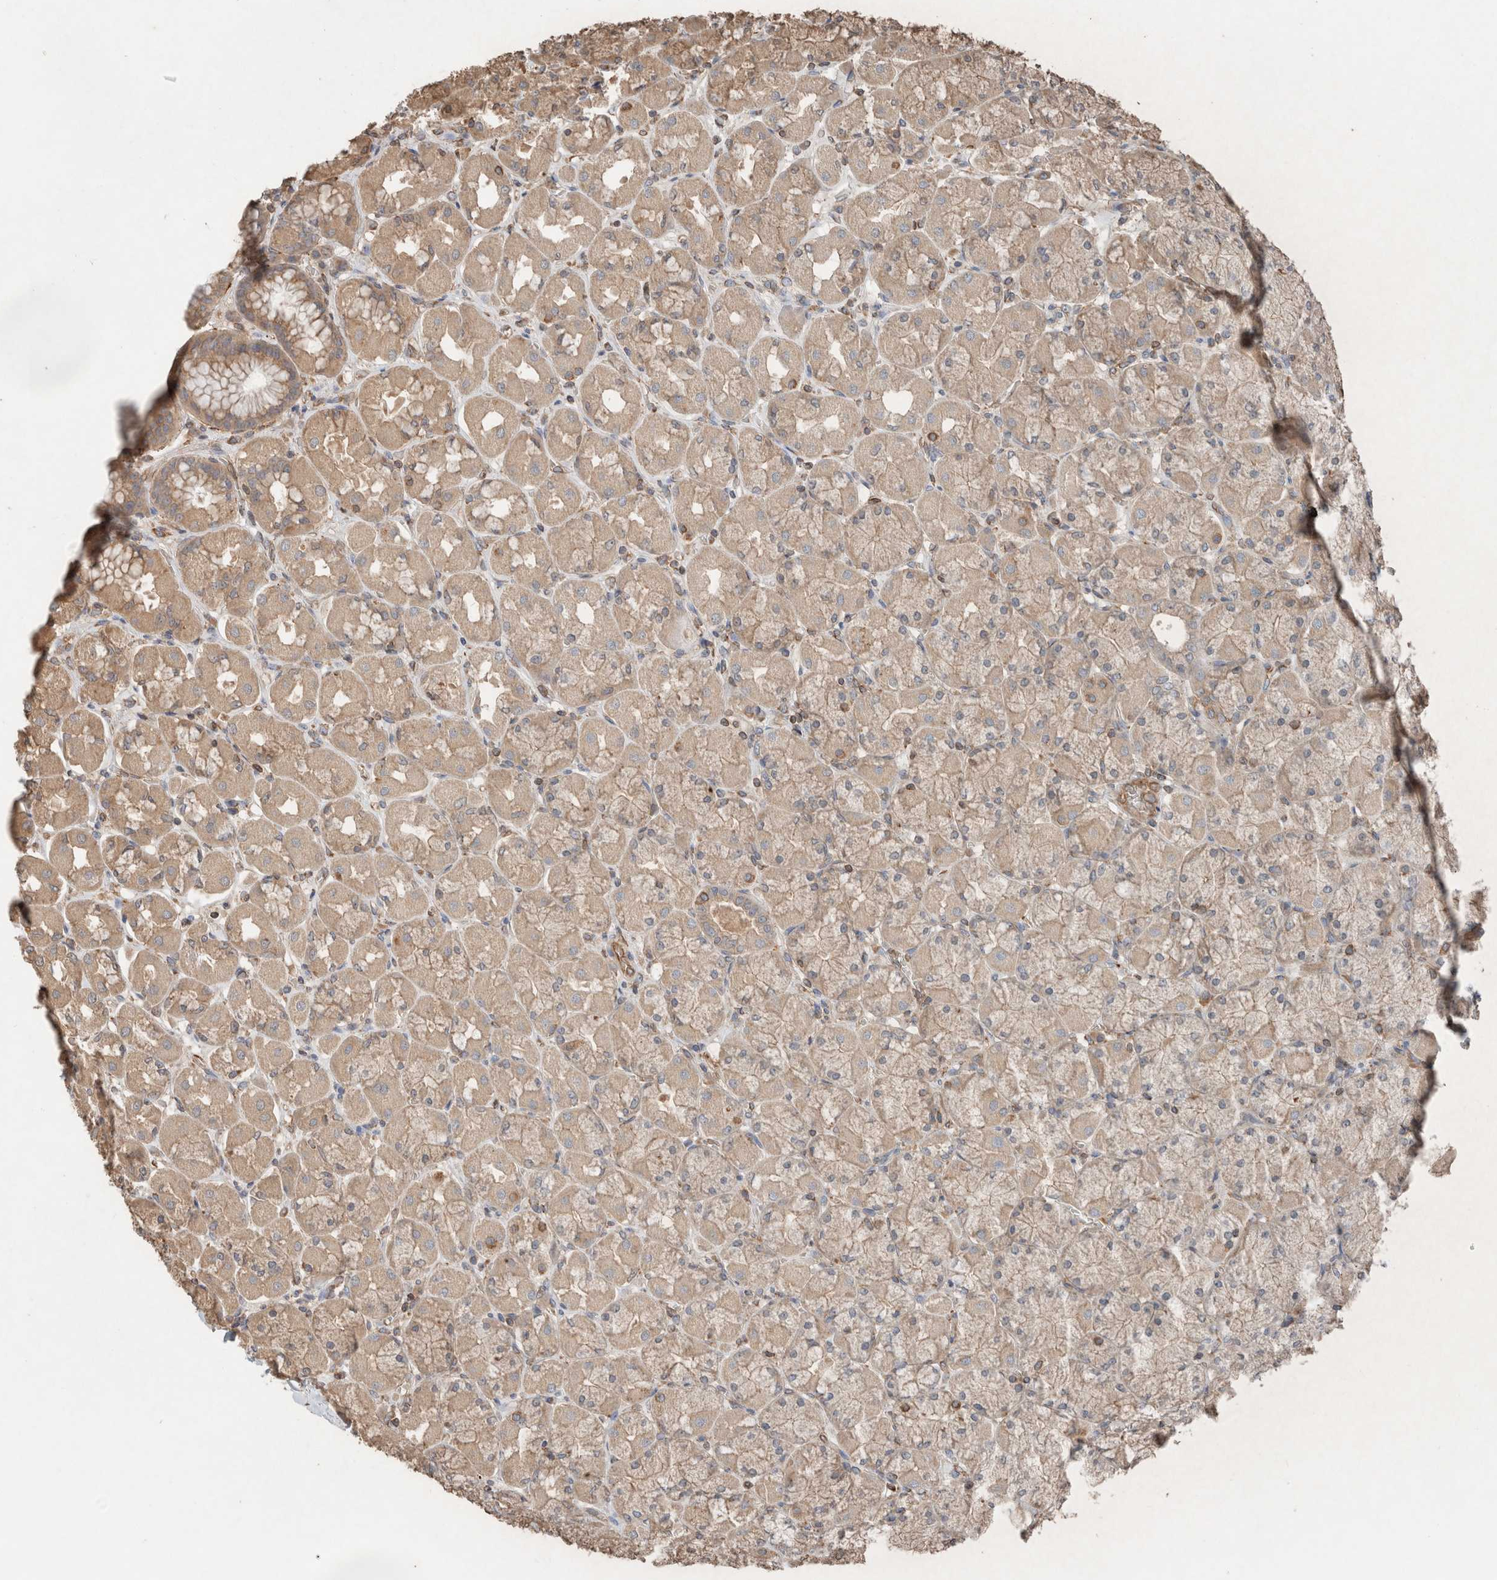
{"staining": {"intensity": "weak", "quantity": ">75%", "location": "cytoplasmic/membranous"}, "tissue": "stomach", "cell_type": "Glandular cells", "image_type": "normal", "snomed": [{"axis": "morphology", "description": "Normal tissue, NOS"}, {"axis": "topography", "description": "Stomach, upper"}], "caption": "Glandular cells reveal low levels of weak cytoplasmic/membranous positivity in approximately >75% of cells in normal human stomach.", "gene": "ERAP2", "patient": {"sex": "female", "age": 56}}